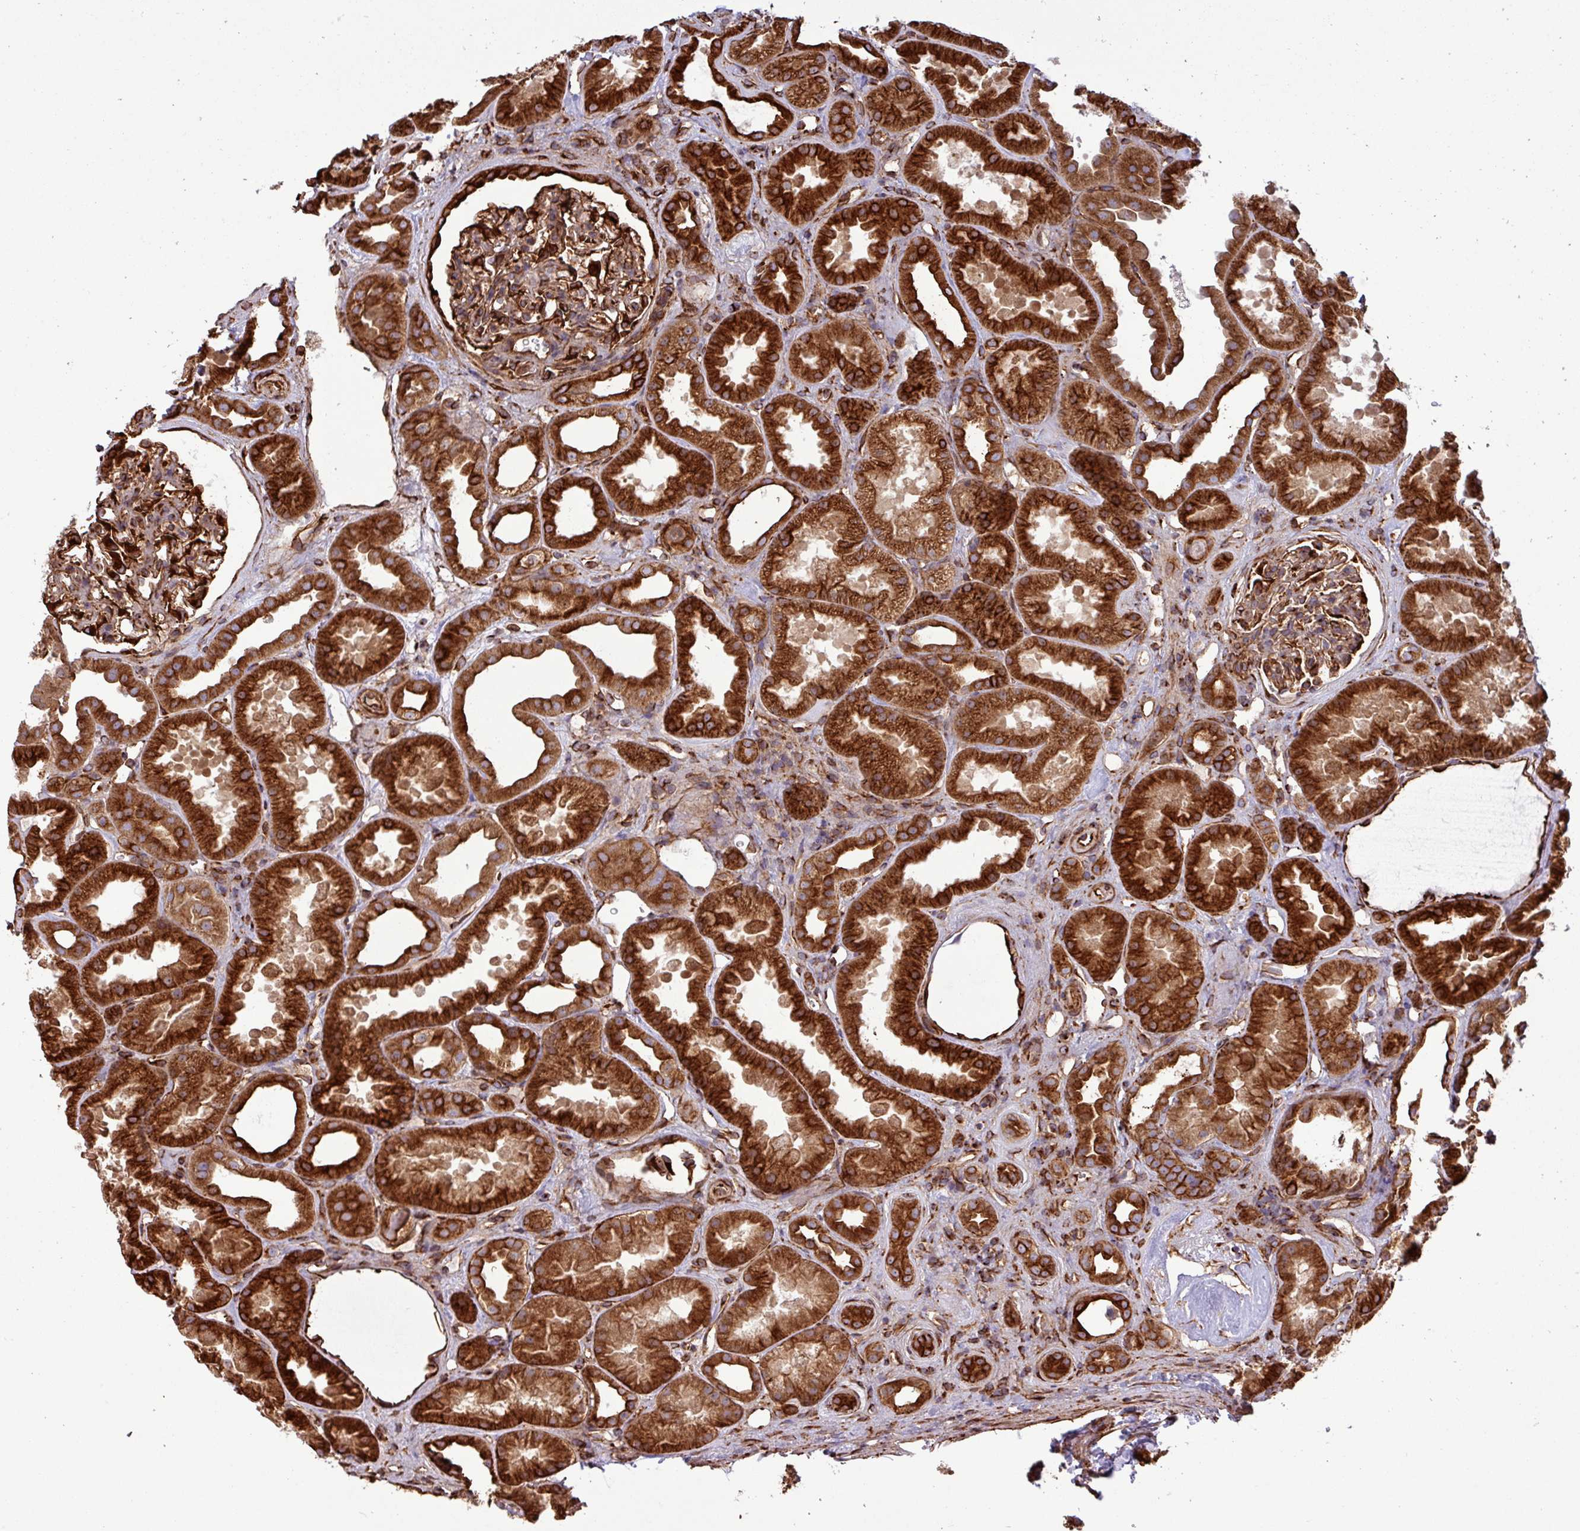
{"staining": {"intensity": "strong", "quantity": ">75%", "location": "cytoplasmic/membranous"}, "tissue": "kidney", "cell_type": "Cells in glomeruli", "image_type": "normal", "snomed": [{"axis": "morphology", "description": "Normal tissue, NOS"}, {"axis": "topography", "description": "Kidney"}], "caption": "Strong cytoplasmic/membranous protein expression is seen in about >75% of cells in glomeruli in kidney. (DAB IHC, brown staining for protein, blue staining for nuclei).", "gene": "ZNF300", "patient": {"sex": "male", "age": 61}}